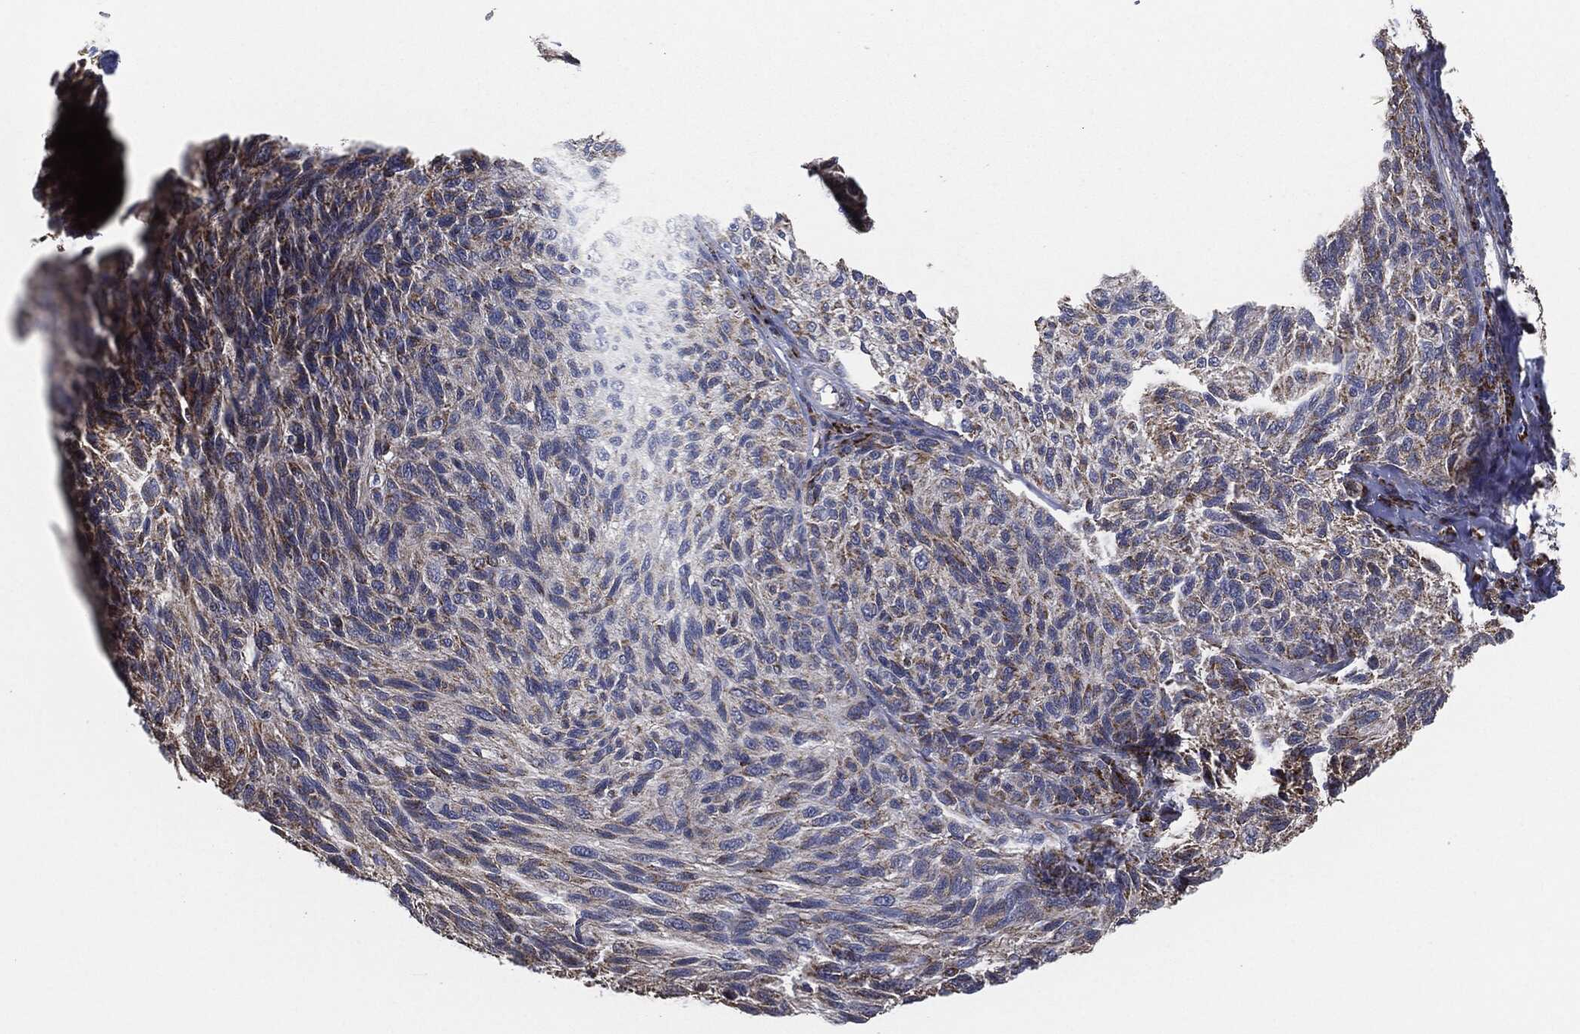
{"staining": {"intensity": "moderate", "quantity": "25%-75%", "location": "cytoplasmic/membranous"}, "tissue": "melanoma", "cell_type": "Tumor cells", "image_type": "cancer", "snomed": [{"axis": "morphology", "description": "Malignant melanoma, NOS"}, {"axis": "topography", "description": "Skin"}], "caption": "DAB immunohistochemical staining of human melanoma displays moderate cytoplasmic/membranous protein expression in approximately 25%-75% of tumor cells.", "gene": "NDUFV2", "patient": {"sex": "female", "age": 73}}